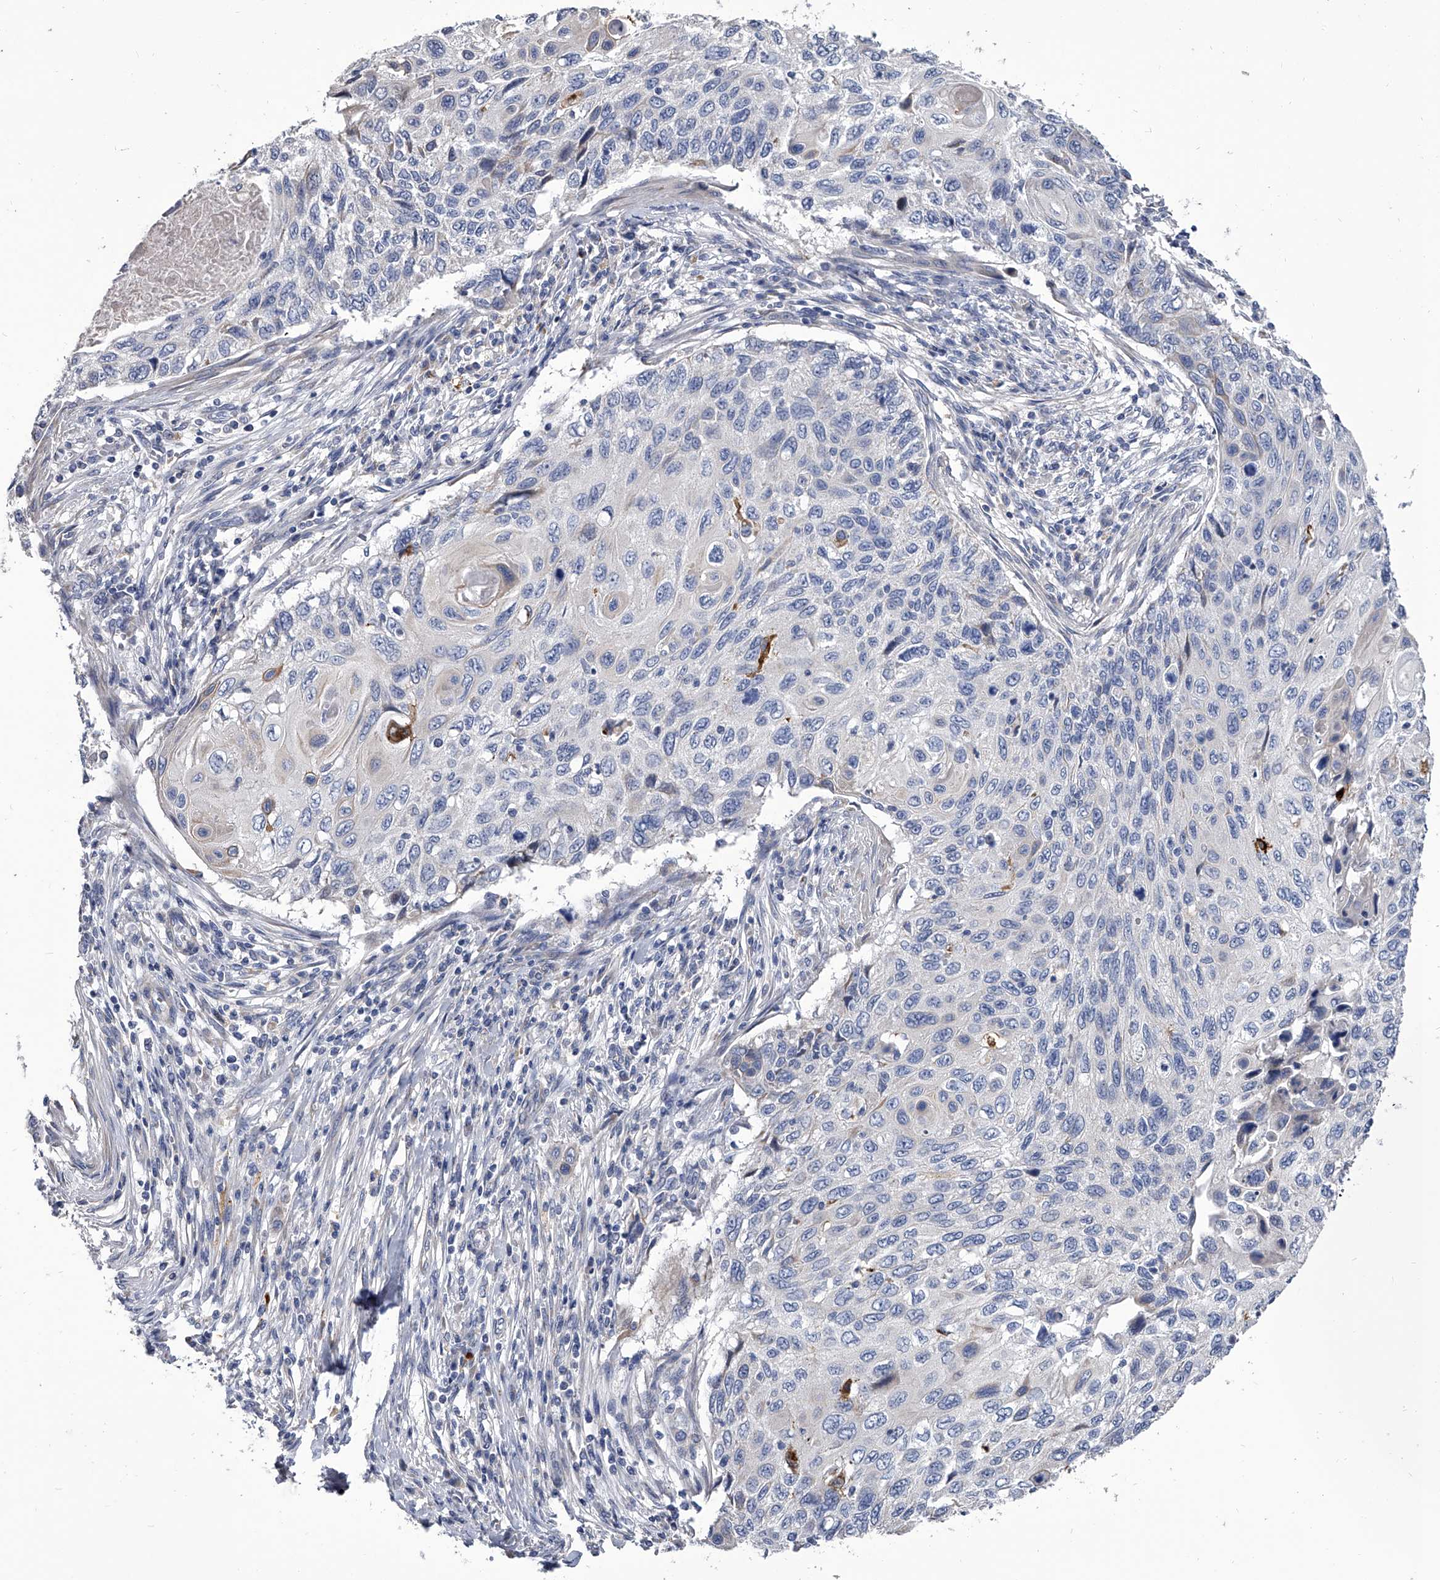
{"staining": {"intensity": "negative", "quantity": "none", "location": "none"}, "tissue": "cervical cancer", "cell_type": "Tumor cells", "image_type": "cancer", "snomed": [{"axis": "morphology", "description": "Squamous cell carcinoma, NOS"}, {"axis": "topography", "description": "Cervix"}], "caption": "Immunohistochemistry histopathology image of human cervical squamous cell carcinoma stained for a protein (brown), which shows no expression in tumor cells.", "gene": "SPP1", "patient": {"sex": "female", "age": 70}}